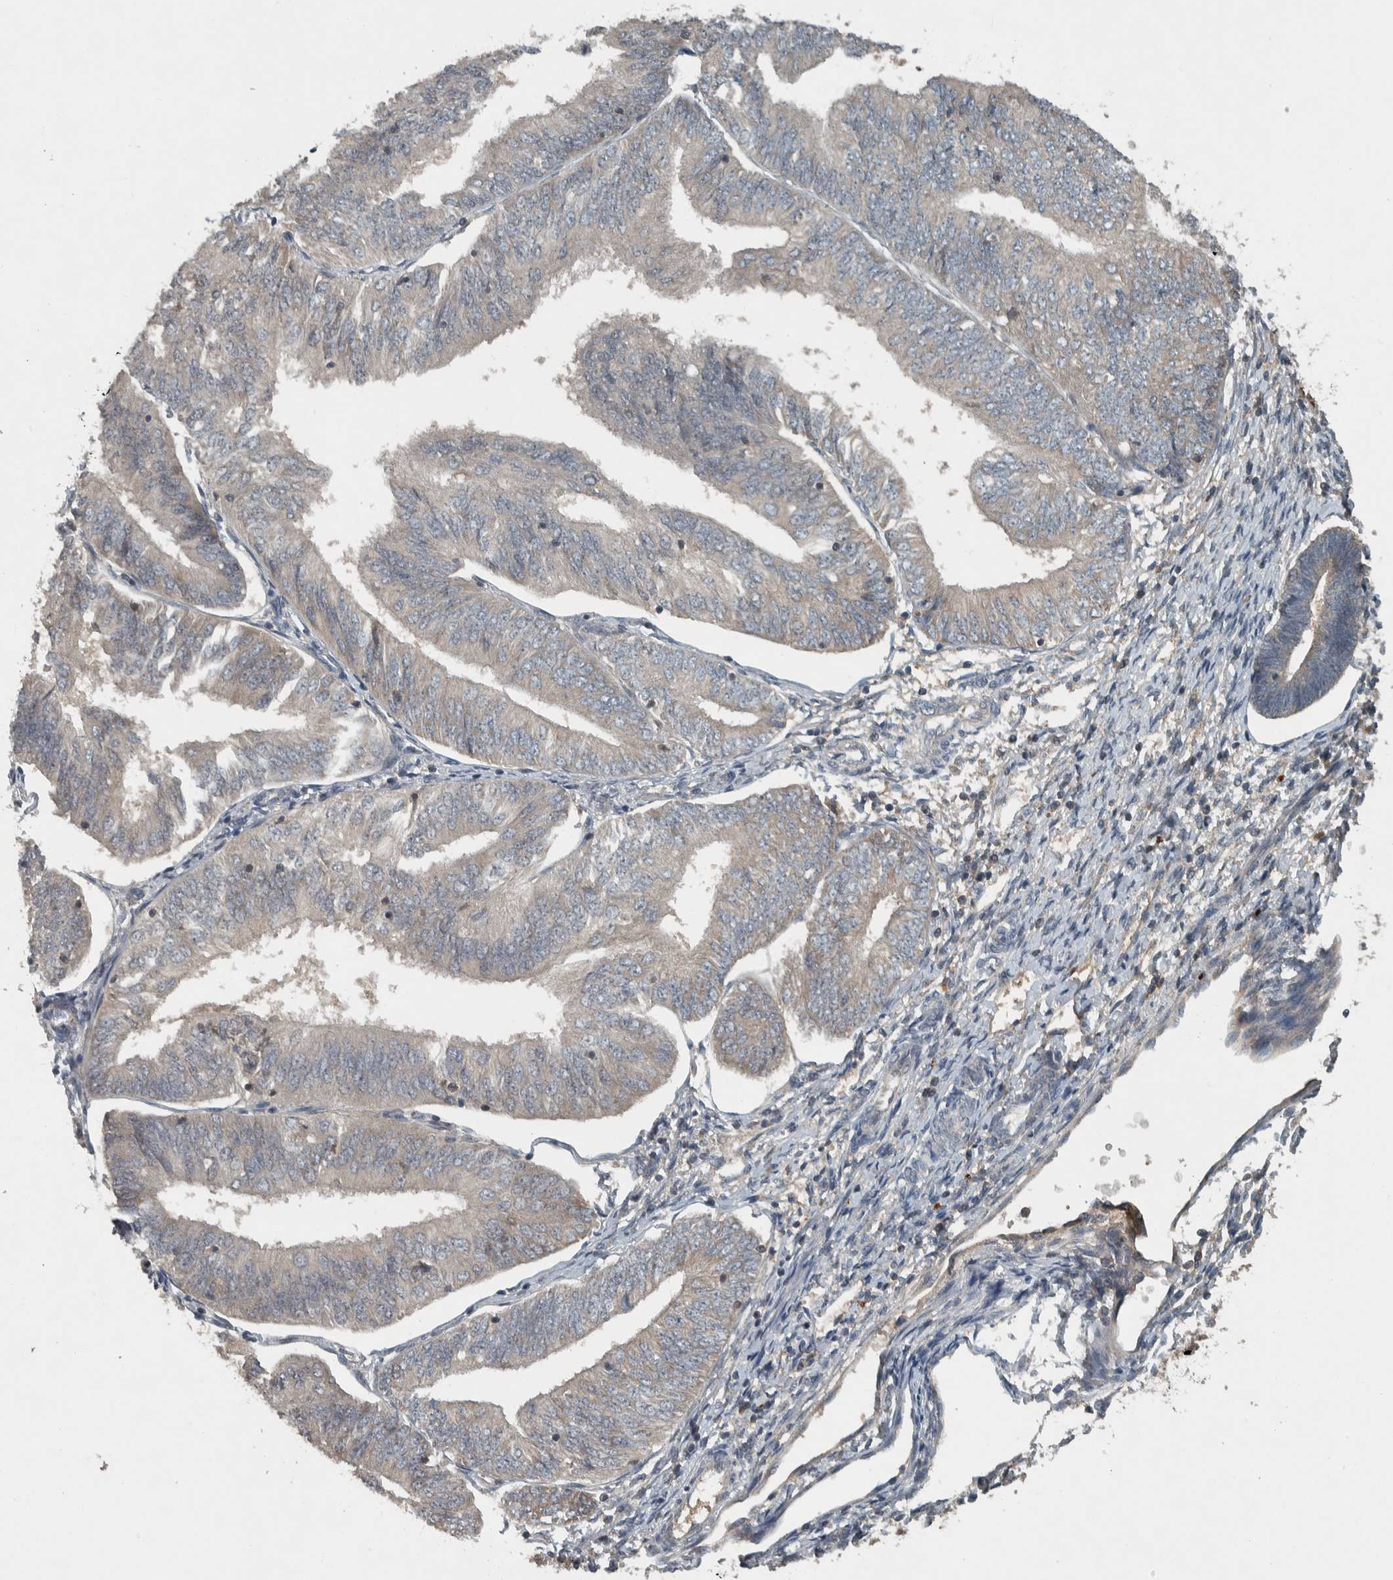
{"staining": {"intensity": "weak", "quantity": "<25%", "location": "cytoplasmic/membranous"}, "tissue": "endometrial cancer", "cell_type": "Tumor cells", "image_type": "cancer", "snomed": [{"axis": "morphology", "description": "Adenocarcinoma, NOS"}, {"axis": "topography", "description": "Endometrium"}], "caption": "Image shows no significant protein positivity in tumor cells of endometrial adenocarcinoma. (Brightfield microscopy of DAB (3,3'-diaminobenzidine) immunohistochemistry at high magnification).", "gene": "CLCN2", "patient": {"sex": "female", "age": 58}}